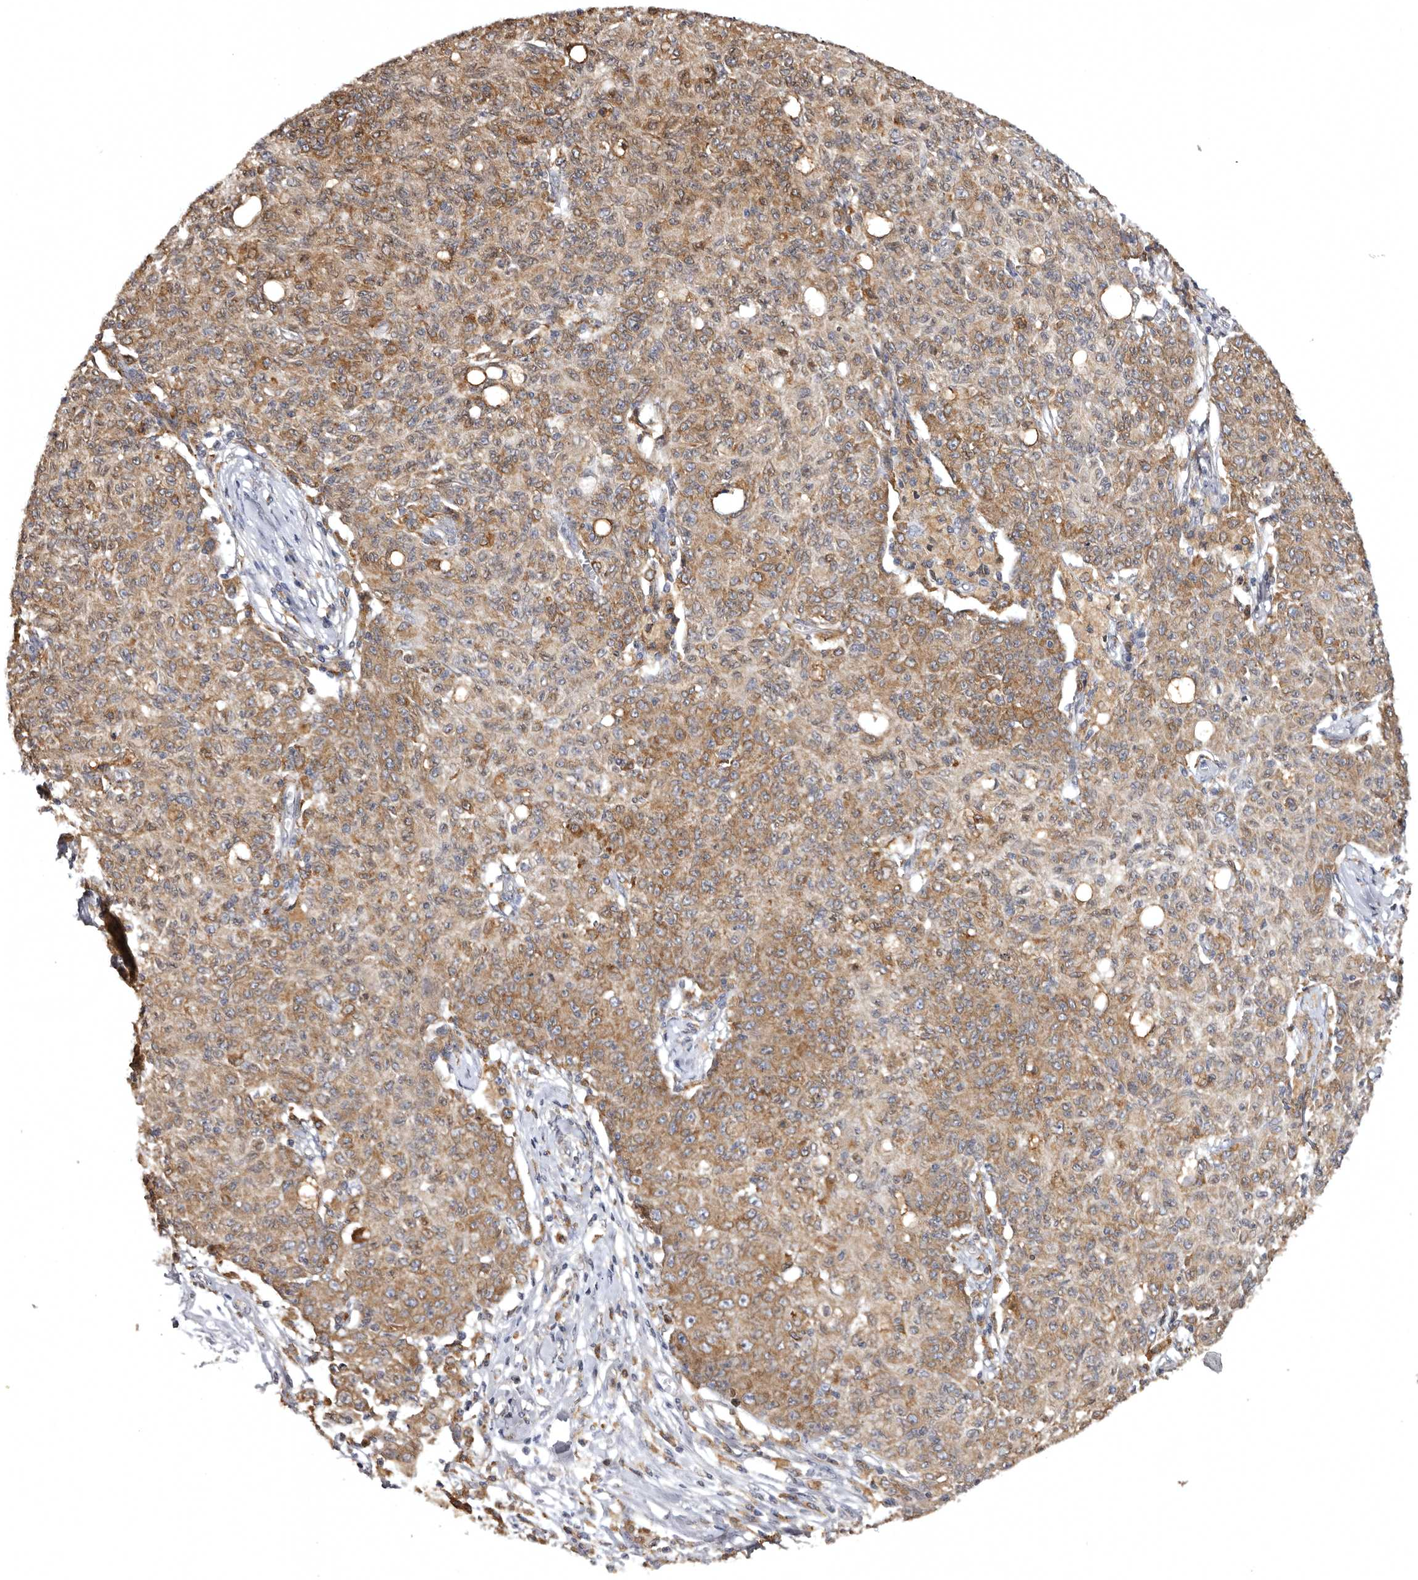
{"staining": {"intensity": "moderate", "quantity": ">75%", "location": "cytoplasmic/membranous"}, "tissue": "ovarian cancer", "cell_type": "Tumor cells", "image_type": "cancer", "snomed": [{"axis": "morphology", "description": "Carcinoma, endometroid"}, {"axis": "topography", "description": "Ovary"}], "caption": "A medium amount of moderate cytoplasmic/membranous positivity is present in approximately >75% of tumor cells in ovarian endometroid carcinoma tissue.", "gene": "INKA2", "patient": {"sex": "female", "age": 42}}